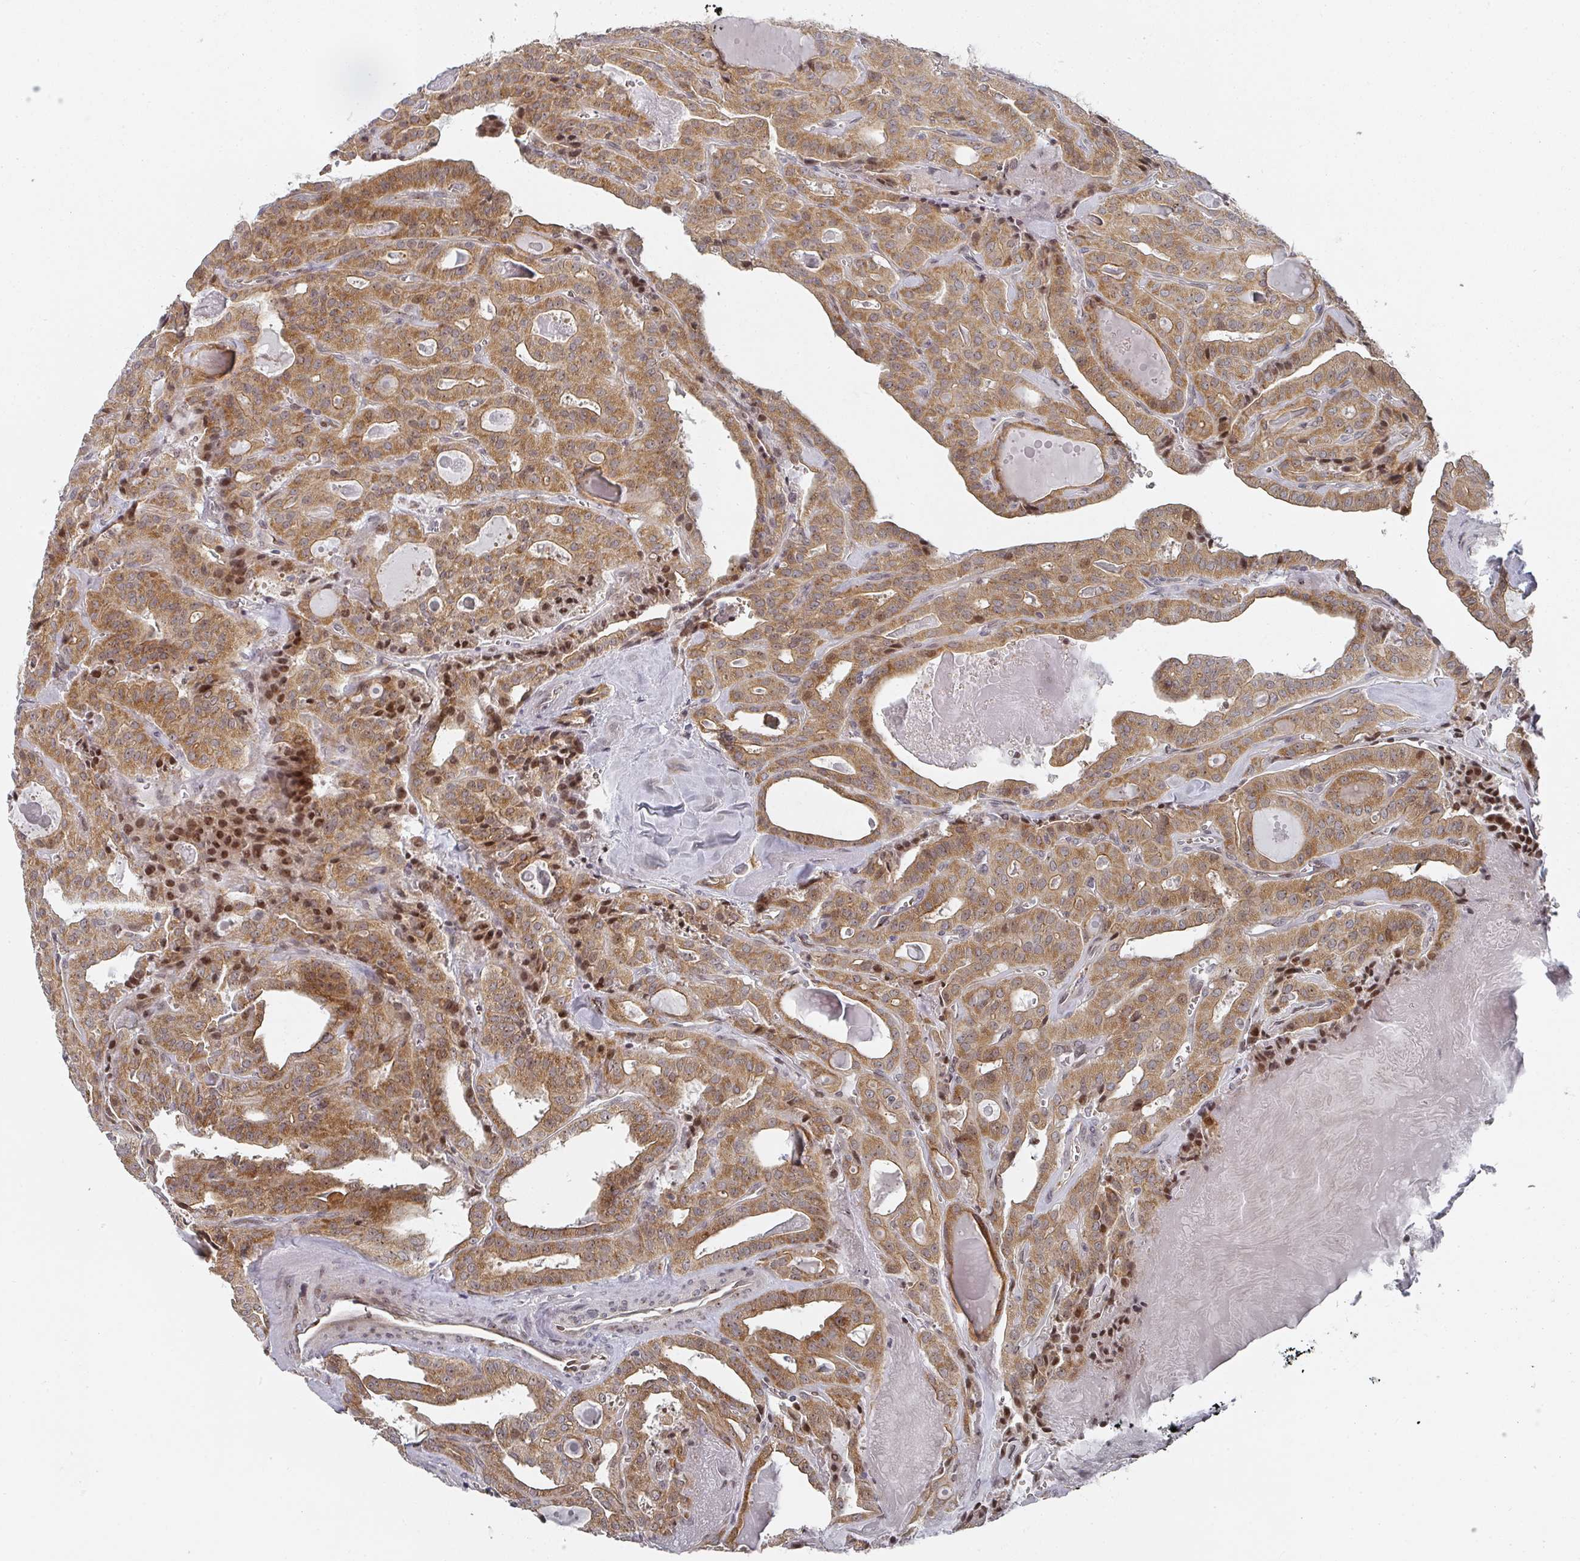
{"staining": {"intensity": "moderate", "quantity": ">75%", "location": "cytoplasmic/membranous"}, "tissue": "thyroid cancer", "cell_type": "Tumor cells", "image_type": "cancer", "snomed": [{"axis": "morphology", "description": "Papillary adenocarcinoma, NOS"}, {"axis": "topography", "description": "Thyroid gland"}], "caption": "Immunohistochemistry histopathology image of neoplastic tissue: human thyroid cancer stained using IHC displays medium levels of moderate protein expression localized specifically in the cytoplasmic/membranous of tumor cells, appearing as a cytoplasmic/membranous brown color.", "gene": "KIF1C", "patient": {"sex": "male", "age": 52}}